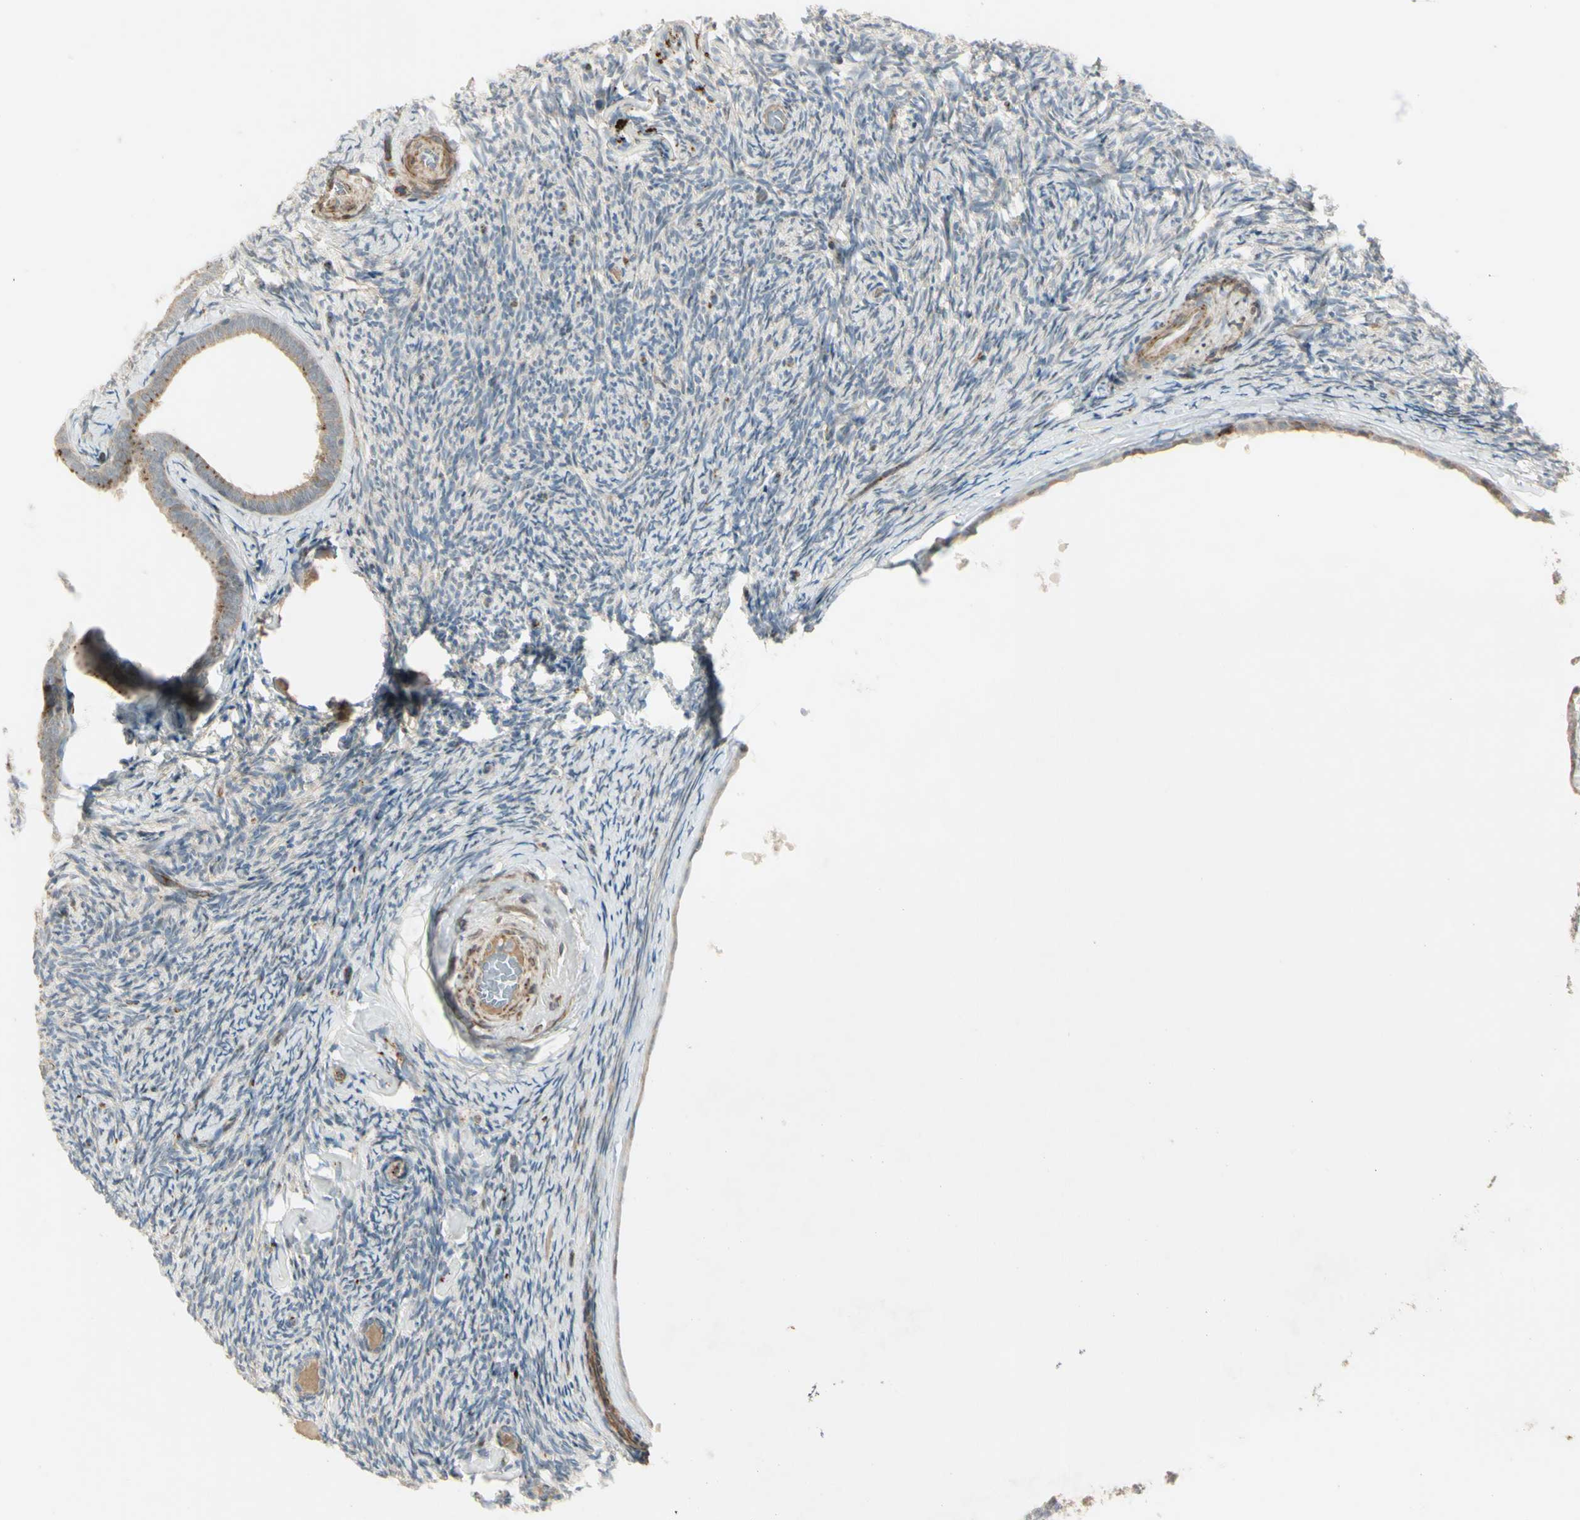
{"staining": {"intensity": "weak", "quantity": "25%-75%", "location": "cytoplasmic/membranous"}, "tissue": "ovary", "cell_type": "Ovarian stroma cells", "image_type": "normal", "snomed": [{"axis": "morphology", "description": "Normal tissue, NOS"}, {"axis": "topography", "description": "Ovary"}], "caption": "The micrograph exhibits staining of benign ovary, revealing weak cytoplasmic/membranous protein expression (brown color) within ovarian stroma cells.", "gene": "NDFIP1", "patient": {"sex": "female", "age": 60}}